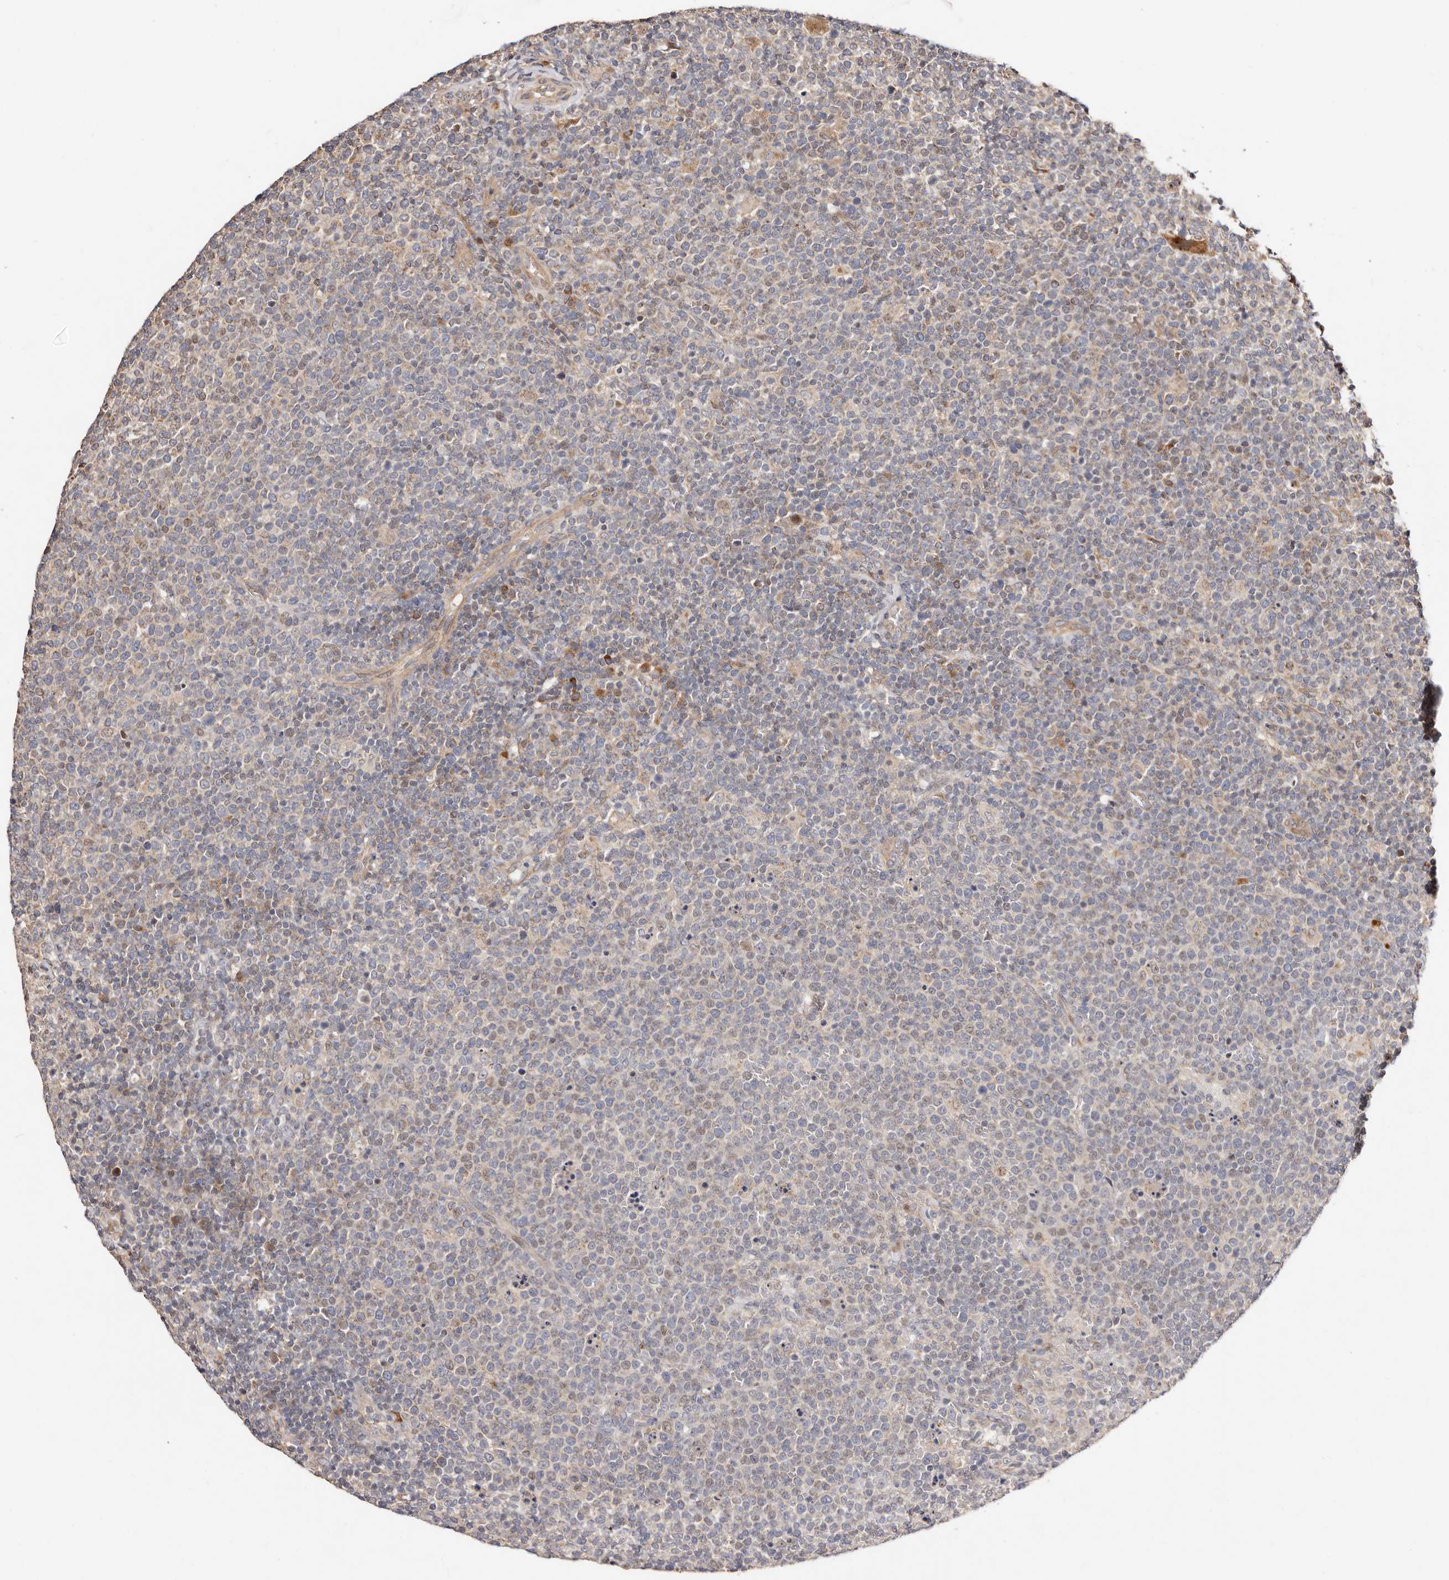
{"staining": {"intensity": "weak", "quantity": "<25%", "location": "cytoplasmic/membranous,nuclear"}, "tissue": "lymphoma", "cell_type": "Tumor cells", "image_type": "cancer", "snomed": [{"axis": "morphology", "description": "Malignant lymphoma, non-Hodgkin's type, High grade"}, {"axis": "topography", "description": "Lymph node"}], "caption": "Immunohistochemical staining of human lymphoma demonstrates no significant staining in tumor cells.", "gene": "USP33", "patient": {"sex": "male", "age": 61}}